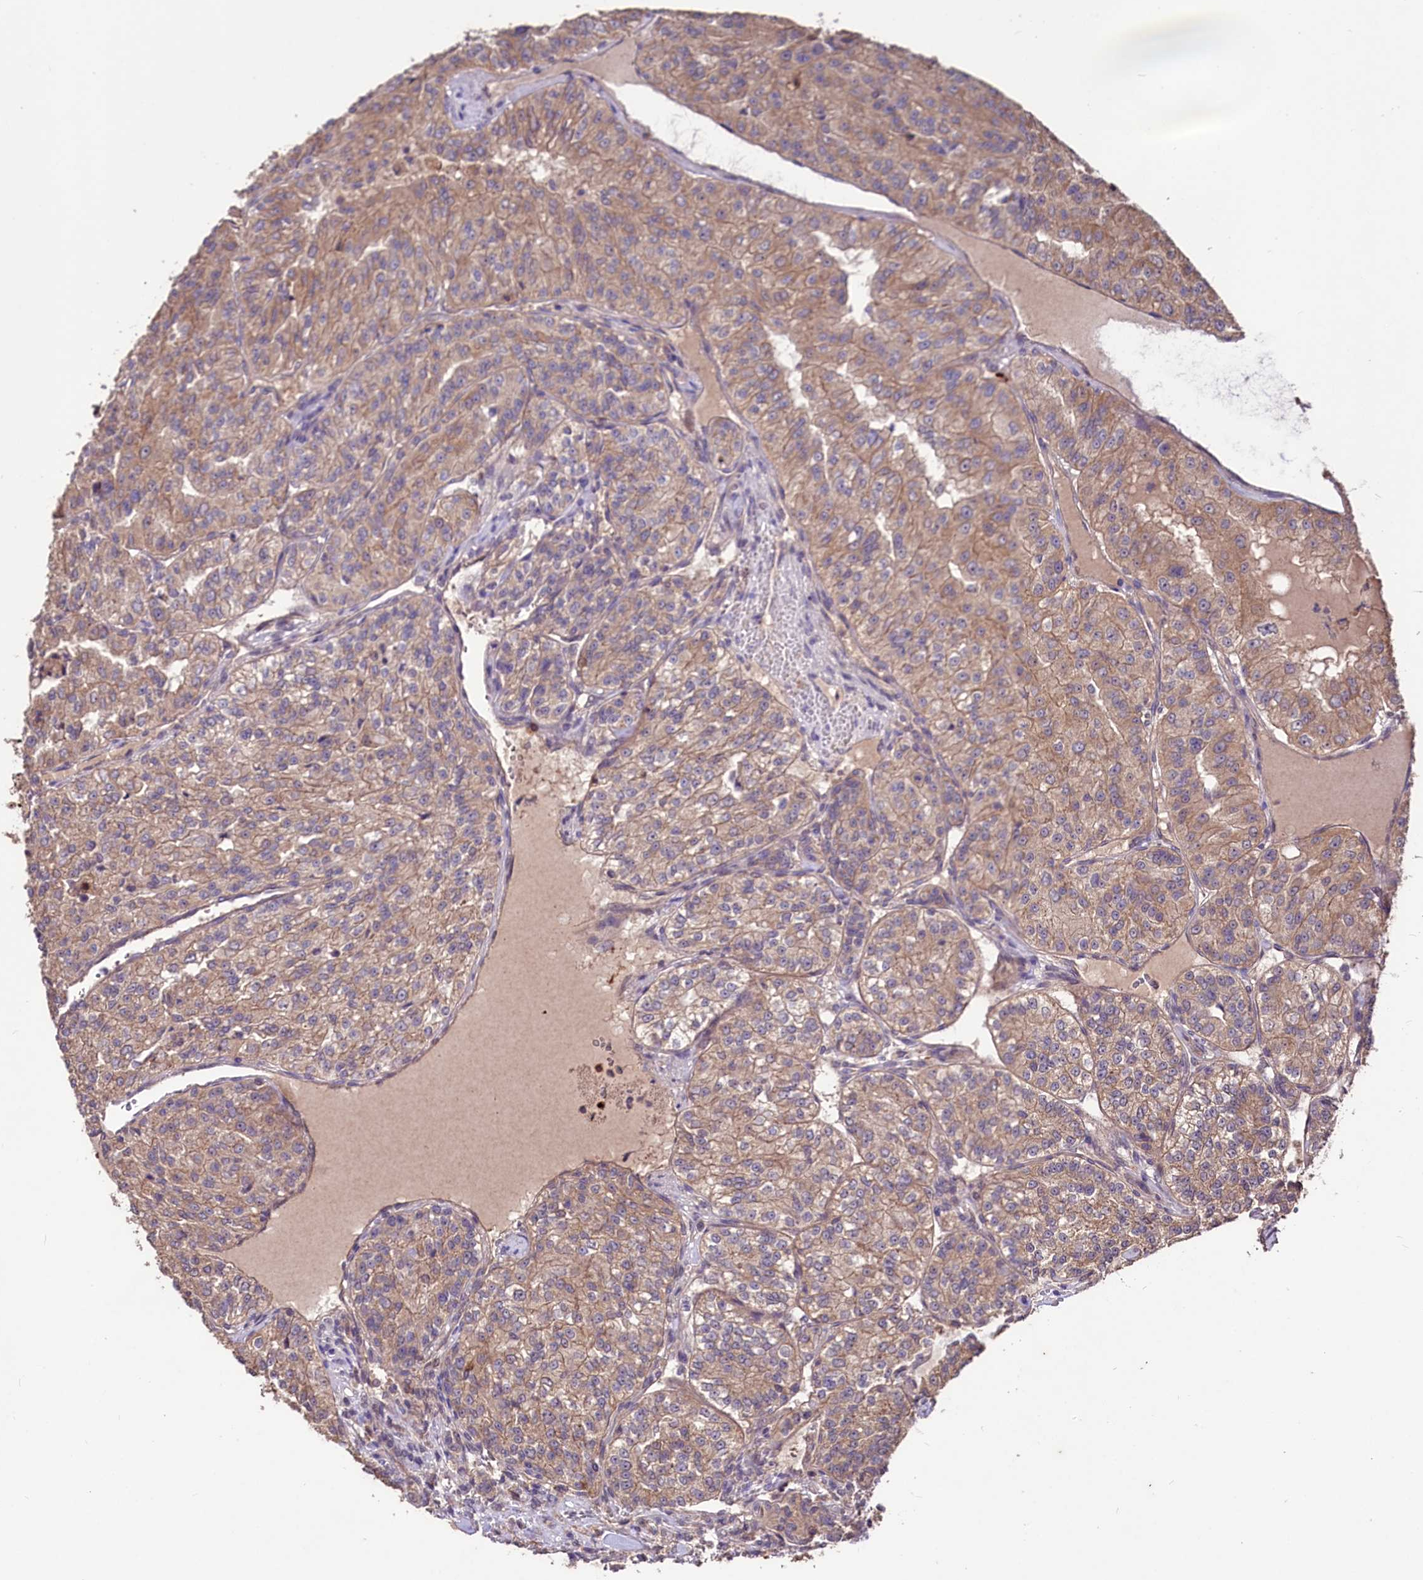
{"staining": {"intensity": "moderate", "quantity": ">75%", "location": "cytoplasmic/membranous"}, "tissue": "renal cancer", "cell_type": "Tumor cells", "image_type": "cancer", "snomed": [{"axis": "morphology", "description": "Adenocarcinoma, NOS"}, {"axis": "topography", "description": "Kidney"}], "caption": "Immunohistochemical staining of human renal adenocarcinoma demonstrates moderate cytoplasmic/membranous protein expression in about >75% of tumor cells. (DAB IHC with brightfield microscopy, high magnification).", "gene": "KLRB1", "patient": {"sex": "female", "age": 63}}